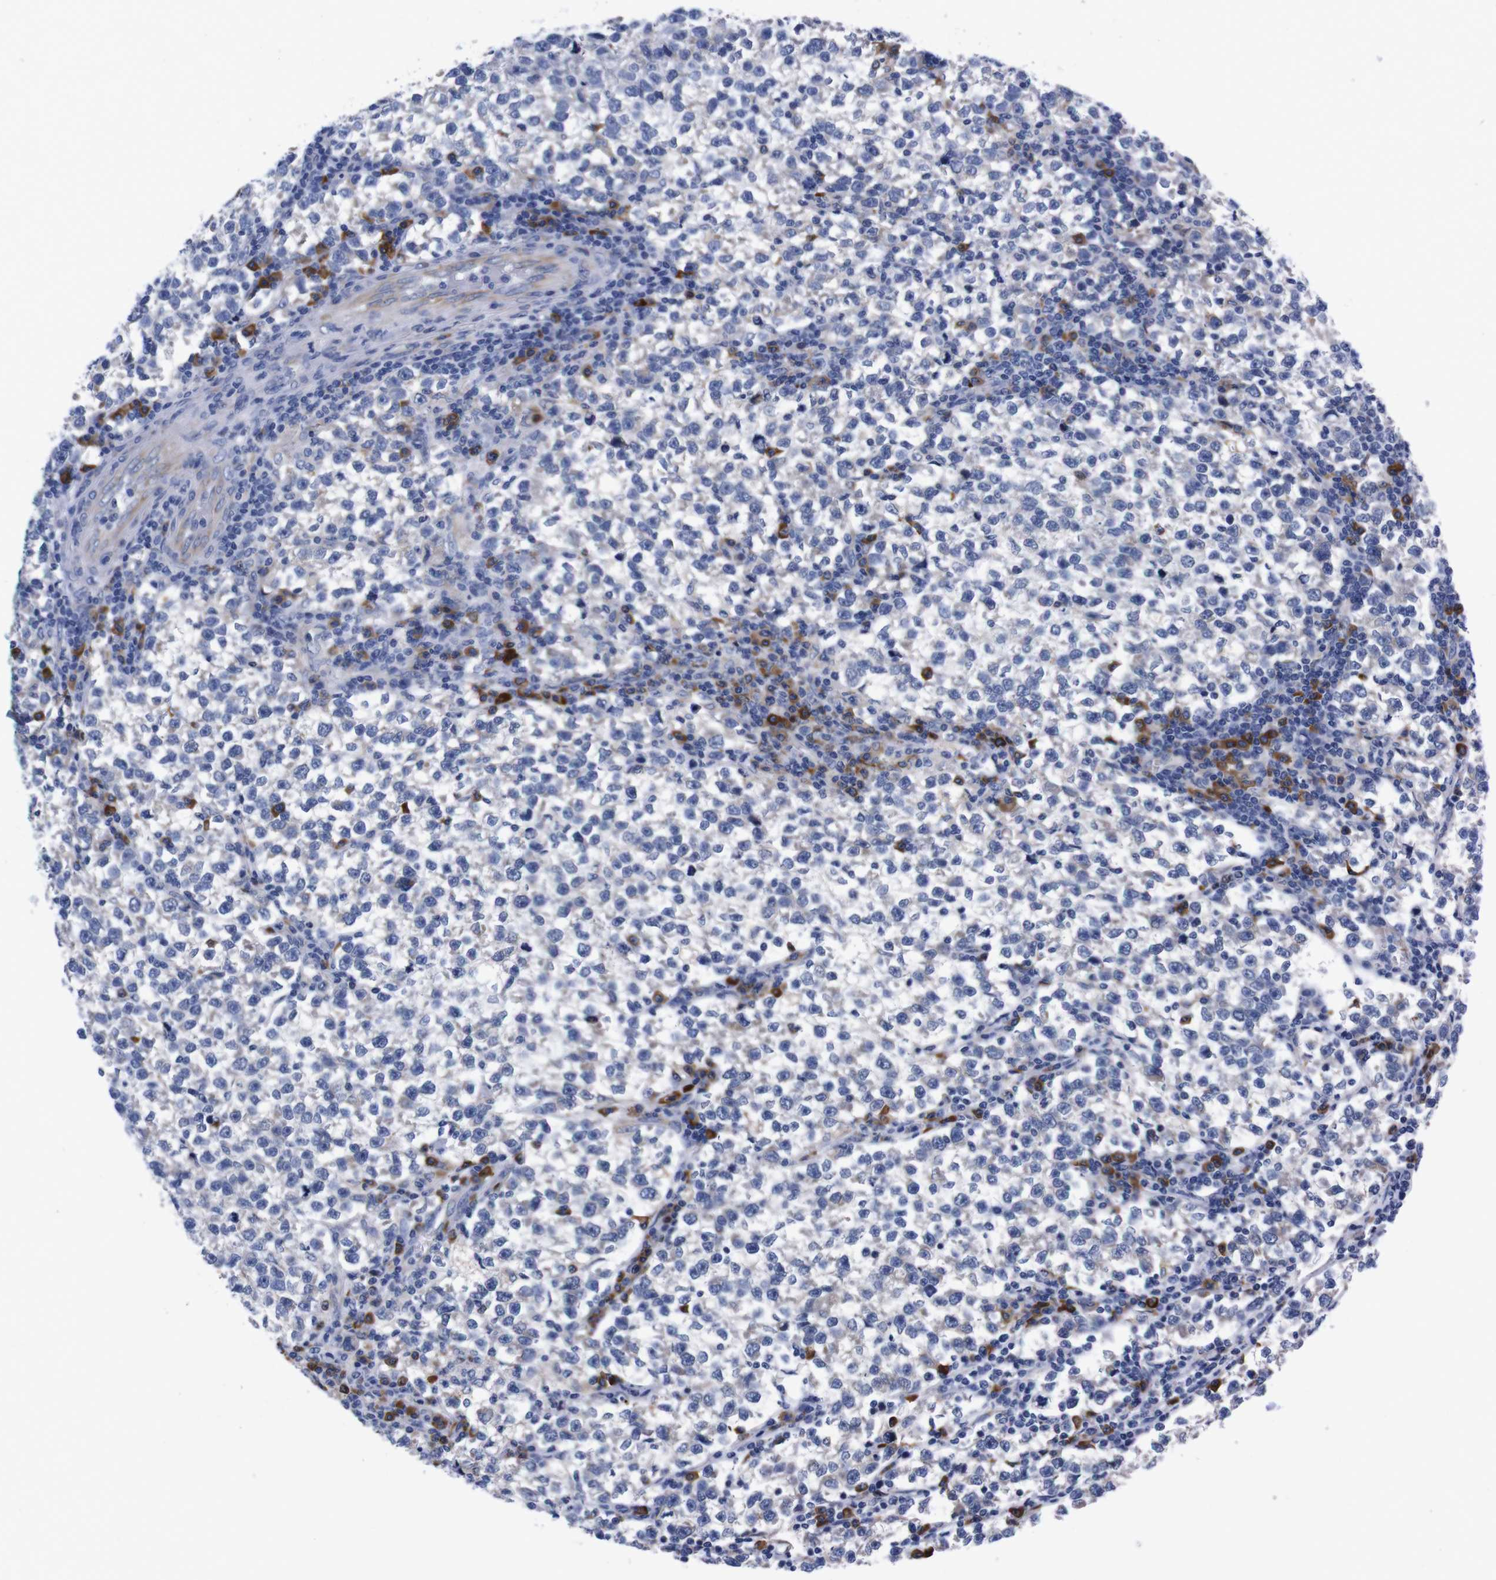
{"staining": {"intensity": "negative", "quantity": "none", "location": "none"}, "tissue": "testis cancer", "cell_type": "Tumor cells", "image_type": "cancer", "snomed": [{"axis": "morphology", "description": "Normal tissue, NOS"}, {"axis": "morphology", "description": "Seminoma, NOS"}, {"axis": "topography", "description": "Testis"}], "caption": "Image shows no protein staining in tumor cells of testis cancer tissue.", "gene": "NEBL", "patient": {"sex": "male", "age": 43}}